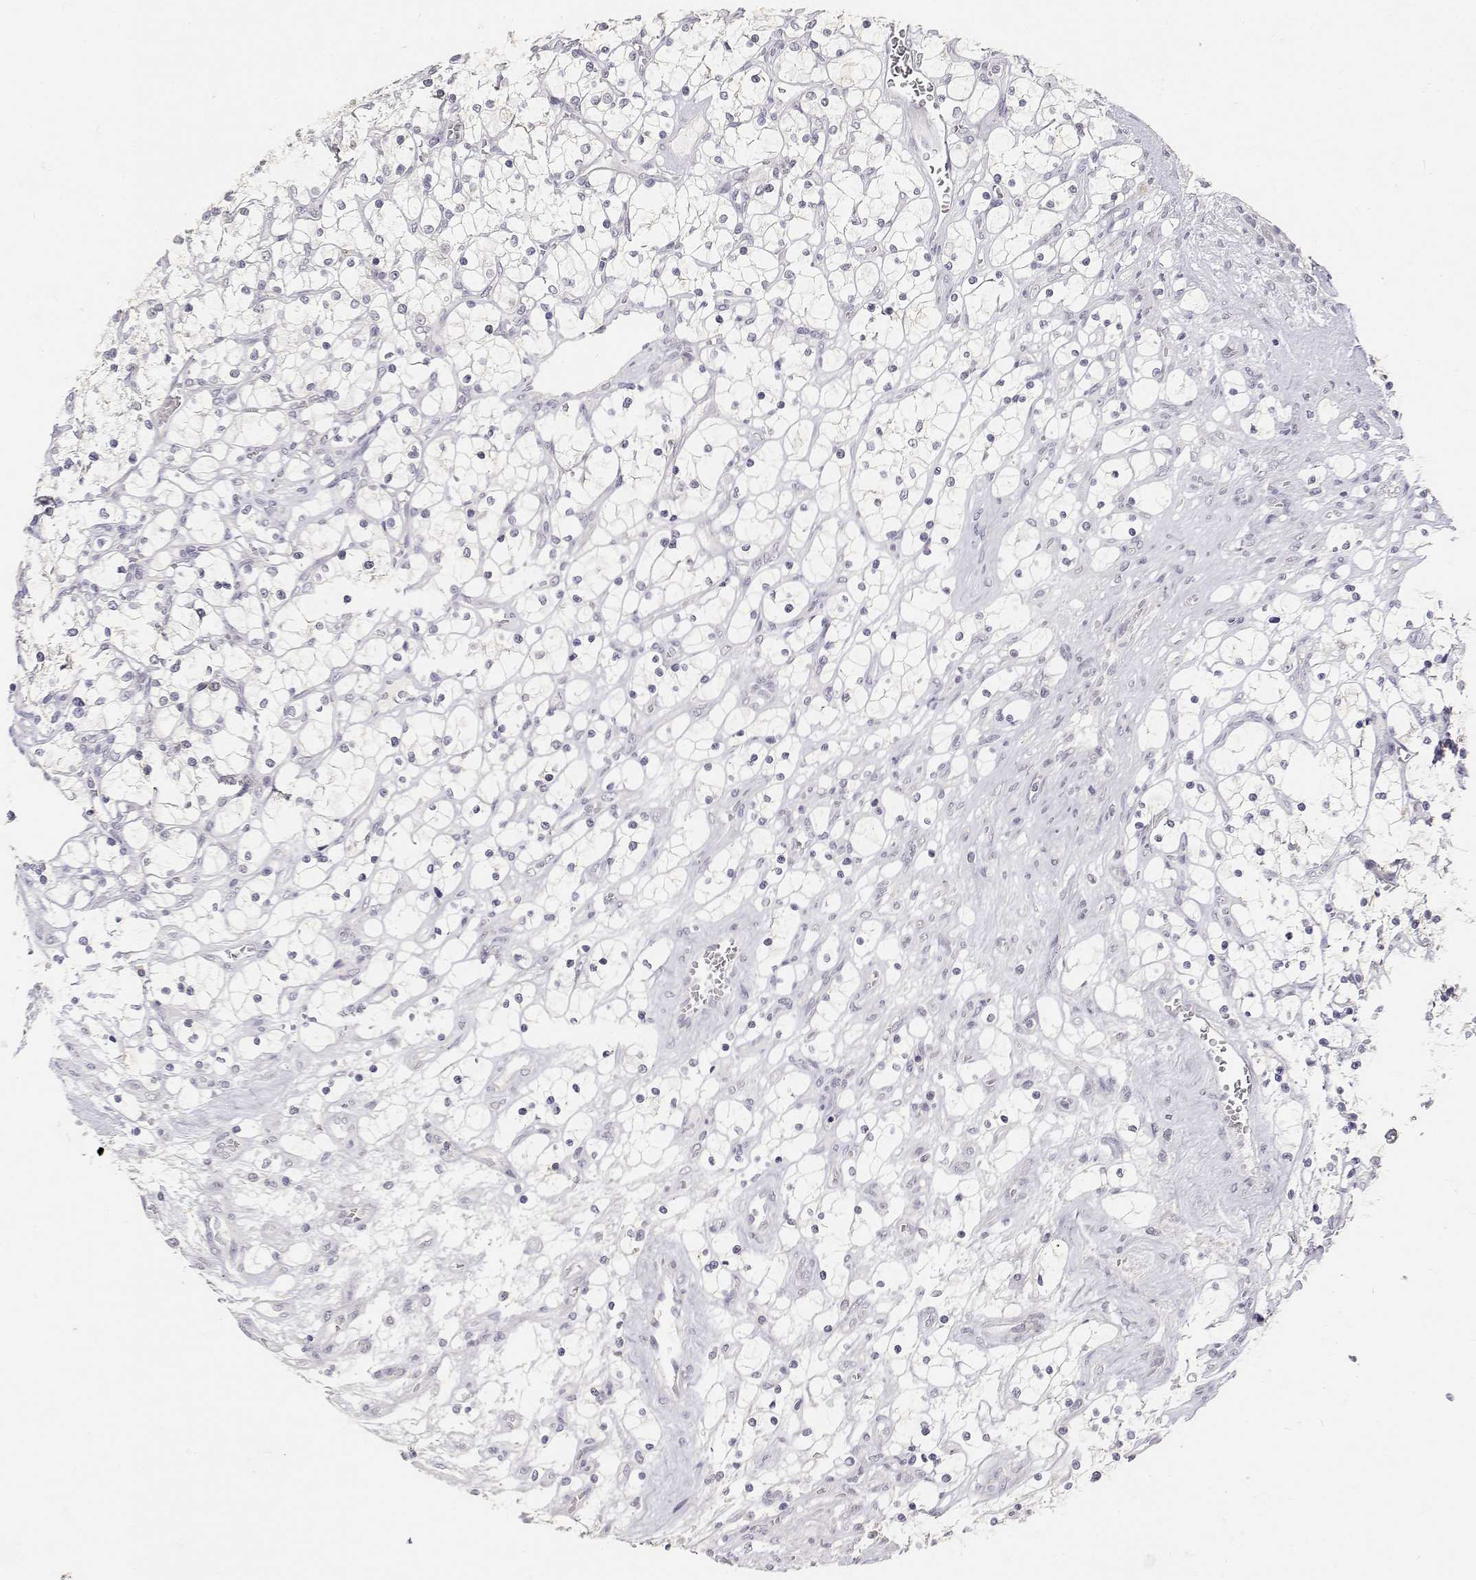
{"staining": {"intensity": "negative", "quantity": "none", "location": "none"}, "tissue": "renal cancer", "cell_type": "Tumor cells", "image_type": "cancer", "snomed": [{"axis": "morphology", "description": "Adenocarcinoma, NOS"}, {"axis": "topography", "description": "Kidney"}], "caption": "This is an IHC micrograph of human renal cancer. There is no positivity in tumor cells.", "gene": "PAEP", "patient": {"sex": "female", "age": 69}}